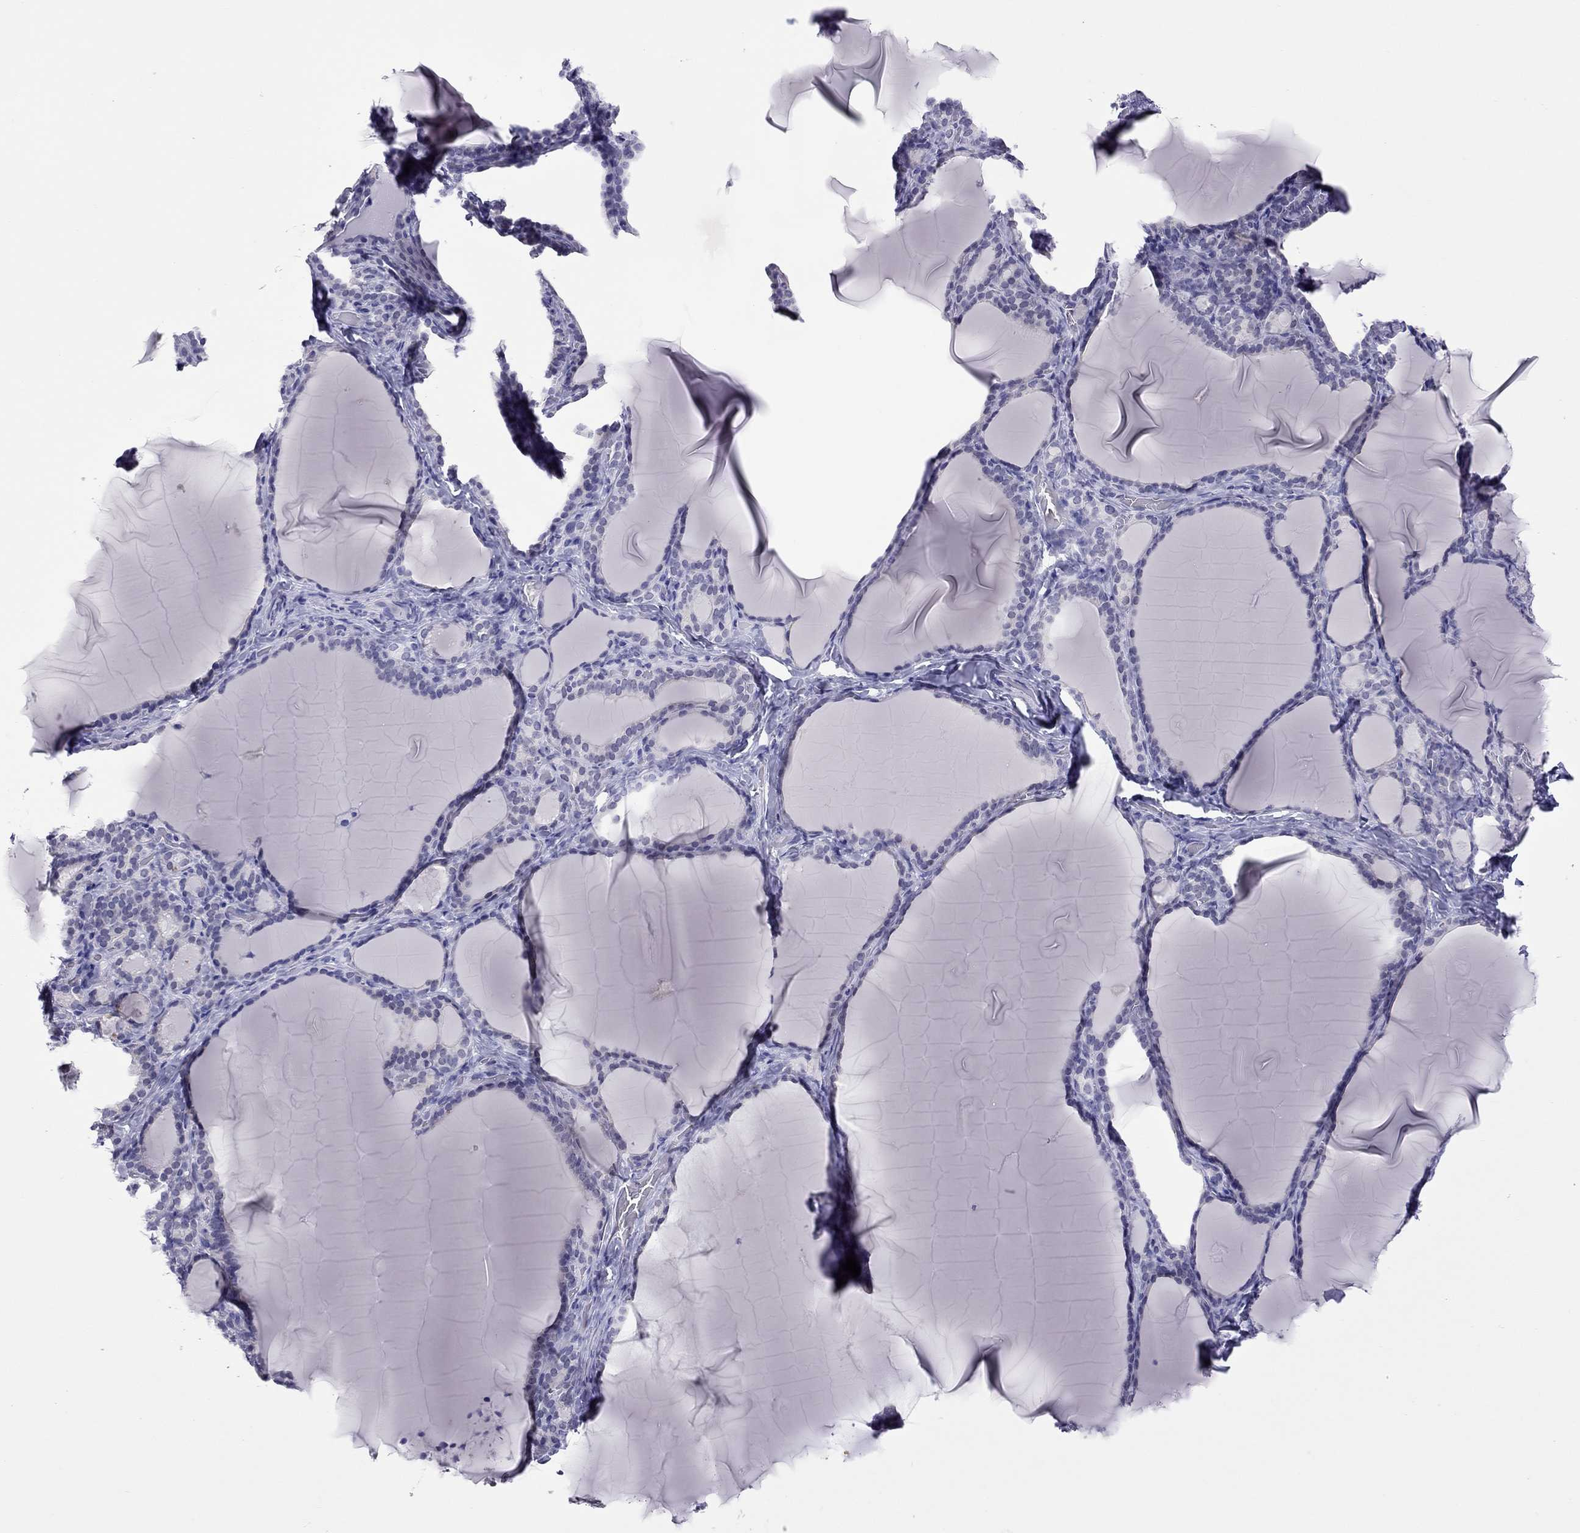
{"staining": {"intensity": "negative", "quantity": "none", "location": "none"}, "tissue": "thyroid gland", "cell_type": "Glandular cells", "image_type": "normal", "snomed": [{"axis": "morphology", "description": "Normal tissue, NOS"}, {"axis": "morphology", "description": "Hyperplasia, NOS"}, {"axis": "topography", "description": "Thyroid gland"}], "caption": "Glandular cells show no significant staining in benign thyroid gland. (Stains: DAB IHC with hematoxylin counter stain, Microscopy: brightfield microscopy at high magnification).", "gene": "CHRNB3", "patient": {"sex": "female", "age": 27}}